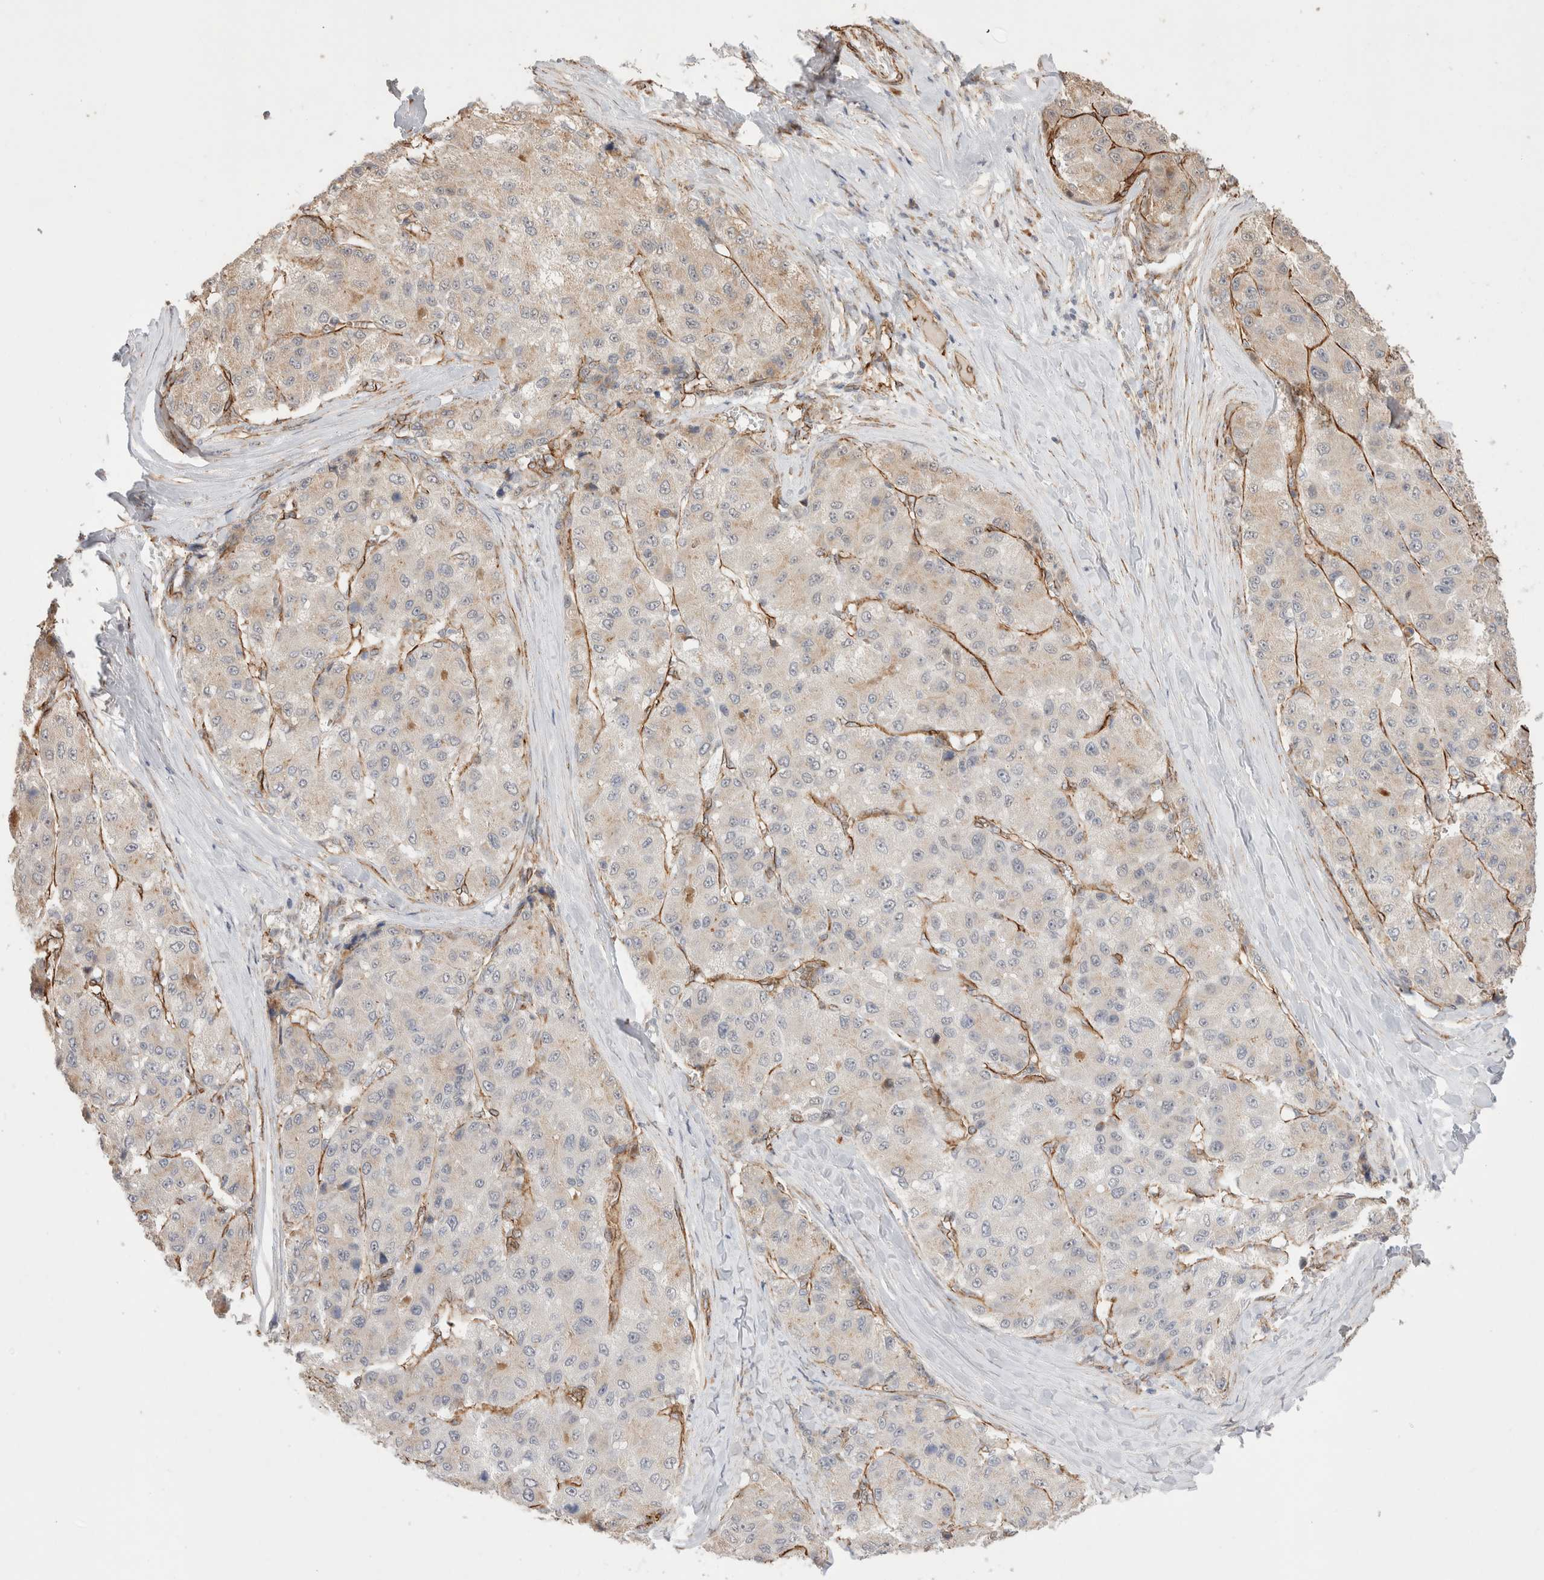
{"staining": {"intensity": "weak", "quantity": "25%-75%", "location": "cytoplasmic/membranous"}, "tissue": "liver cancer", "cell_type": "Tumor cells", "image_type": "cancer", "snomed": [{"axis": "morphology", "description": "Carcinoma, Hepatocellular, NOS"}, {"axis": "topography", "description": "Liver"}], "caption": "Human liver hepatocellular carcinoma stained with a protein marker demonstrates weak staining in tumor cells.", "gene": "CAAP1", "patient": {"sex": "male", "age": 80}}